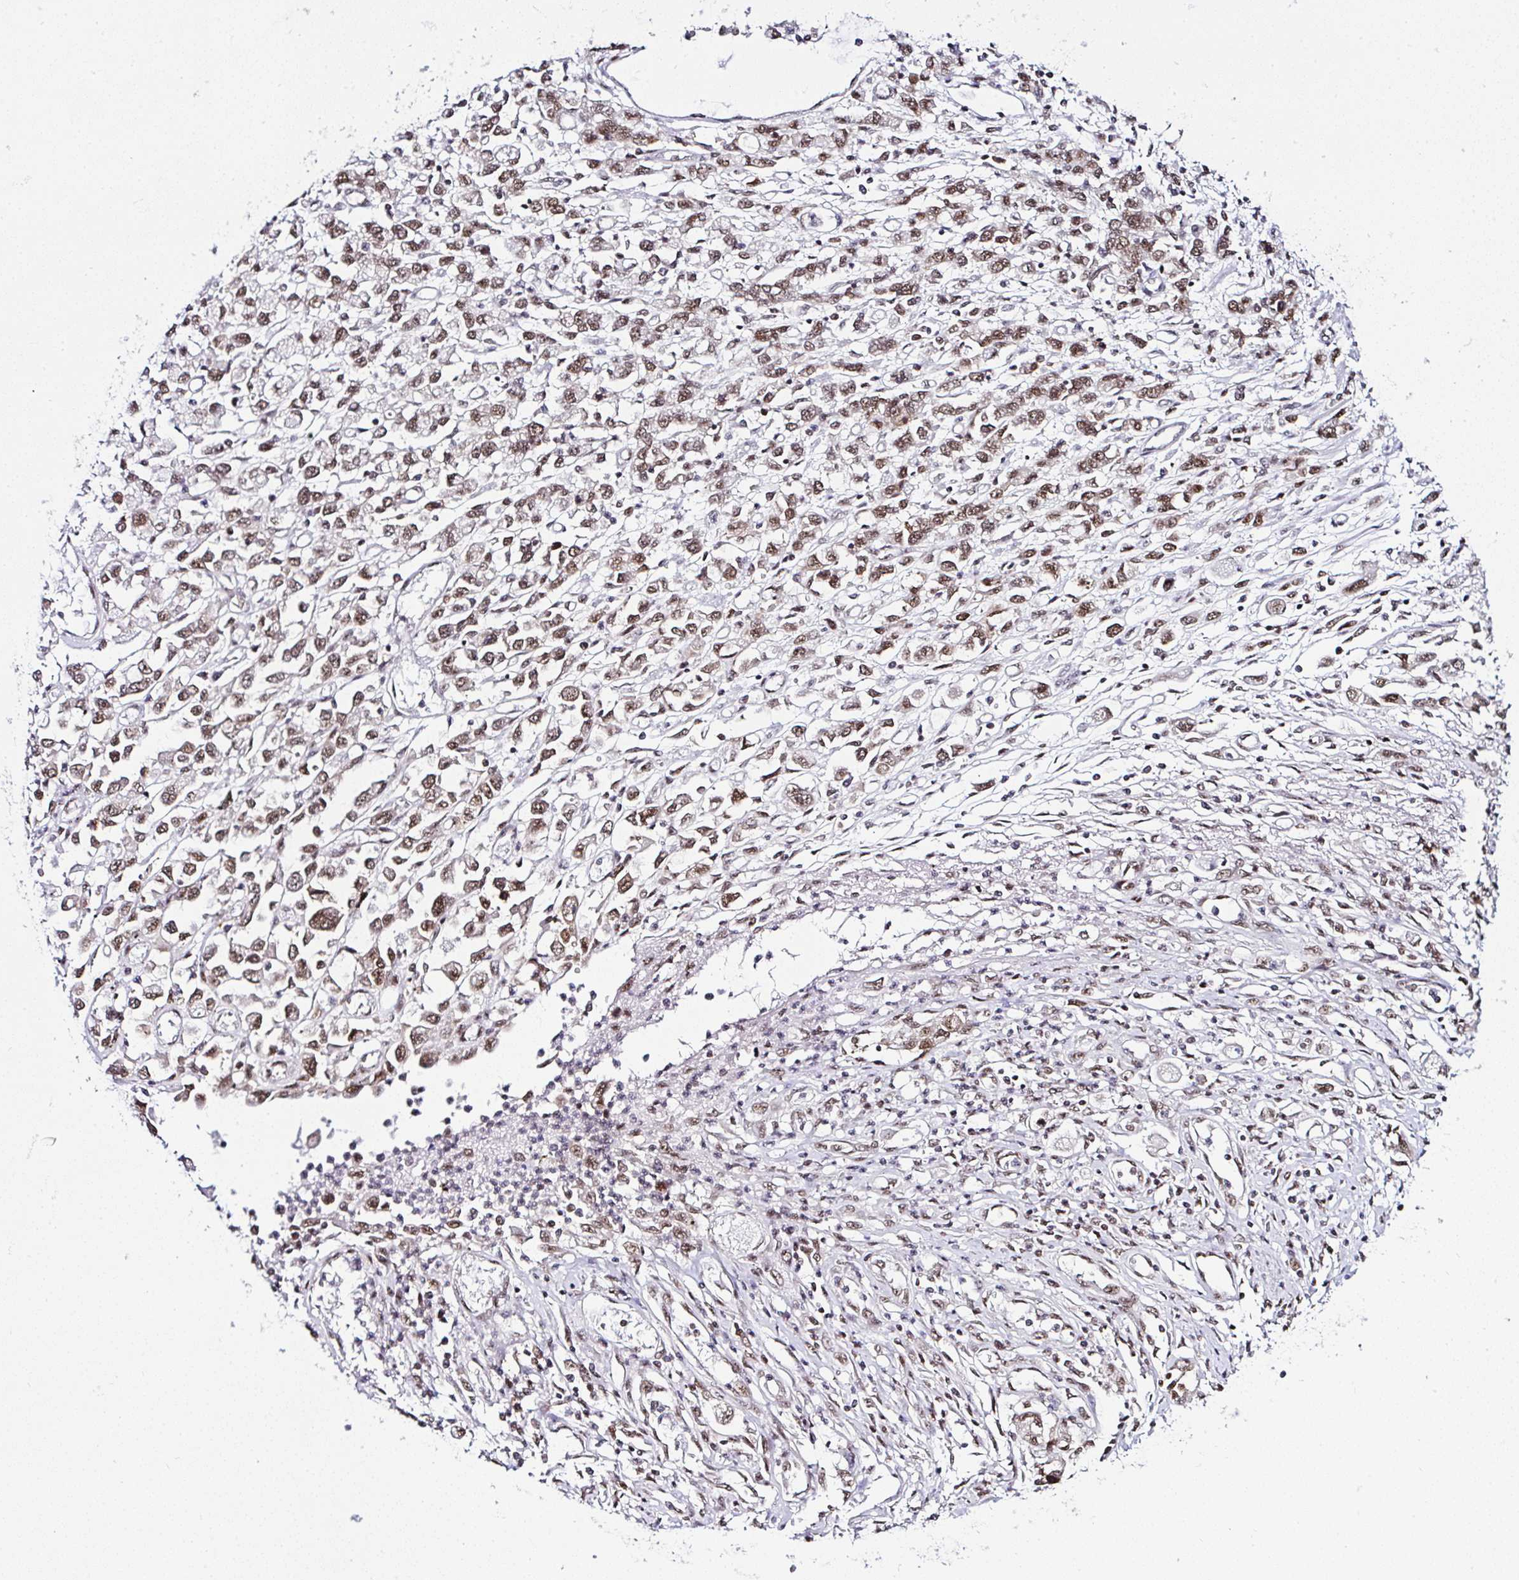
{"staining": {"intensity": "moderate", "quantity": ">75%", "location": "nuclear"}, "tissue": "stomach cancer", "cell_type": "Tumor cells", "image_type": "cancer", "snomed": [{"axis": "morphology", "description": "Adenocarcinoma, NOS"}, {"axis": "topography", "description": "Stomach"}], "caption": "Immunohistochemical staining of stomach cancer shows medium levels of moderate nuclear expression in approximately >75% of tumor cells. The staining was performed using DAB to visualize the protein expression in brown, while the nuclei were stained in blue with hematoxylin (Magnification: 20x).", "gene": "PTPN2", "patient": {"sex": "female", "age": 76}}